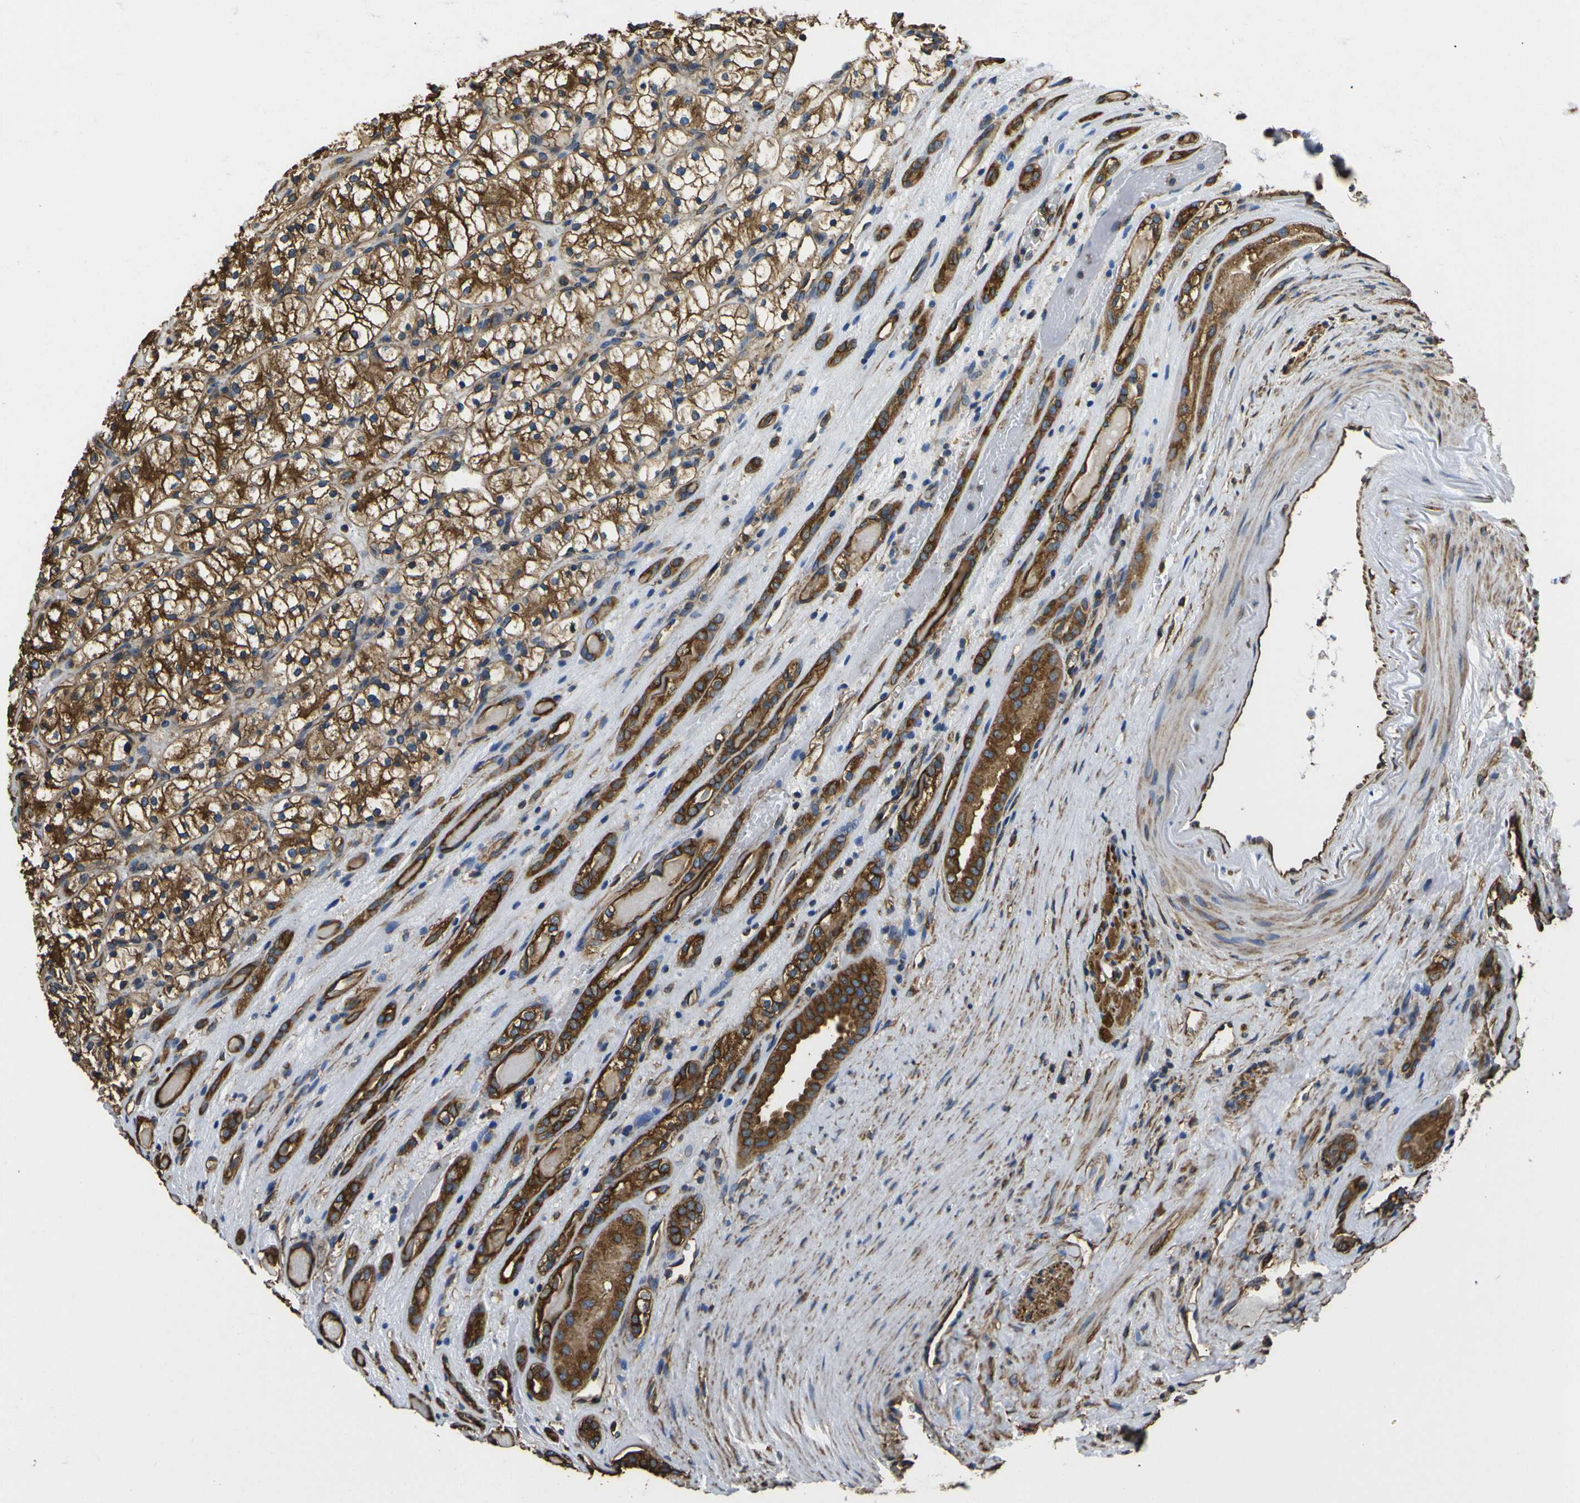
{"staining": {"intensity": "strong", "quantity": ">75%", "location": "cytoplasmic/membranous"}, "tissue": "renal cancer", "cell_type": "Tumor cells", "image_type": "cancer", "snomed": [{"axis": "morphology", "description": "Adenocarcinoma, NOS"}, {"axis": "topography", "description": "Kidney"}], "caption": "Immunohistochemical staining of human adenocarcinoma (renal) displays high levels of strong cytoplasmic/membranous protein positivity in approximately >75% of tumor cells.", "gene": "TUBB", "patient": {"sex": "female", "age": 60}}